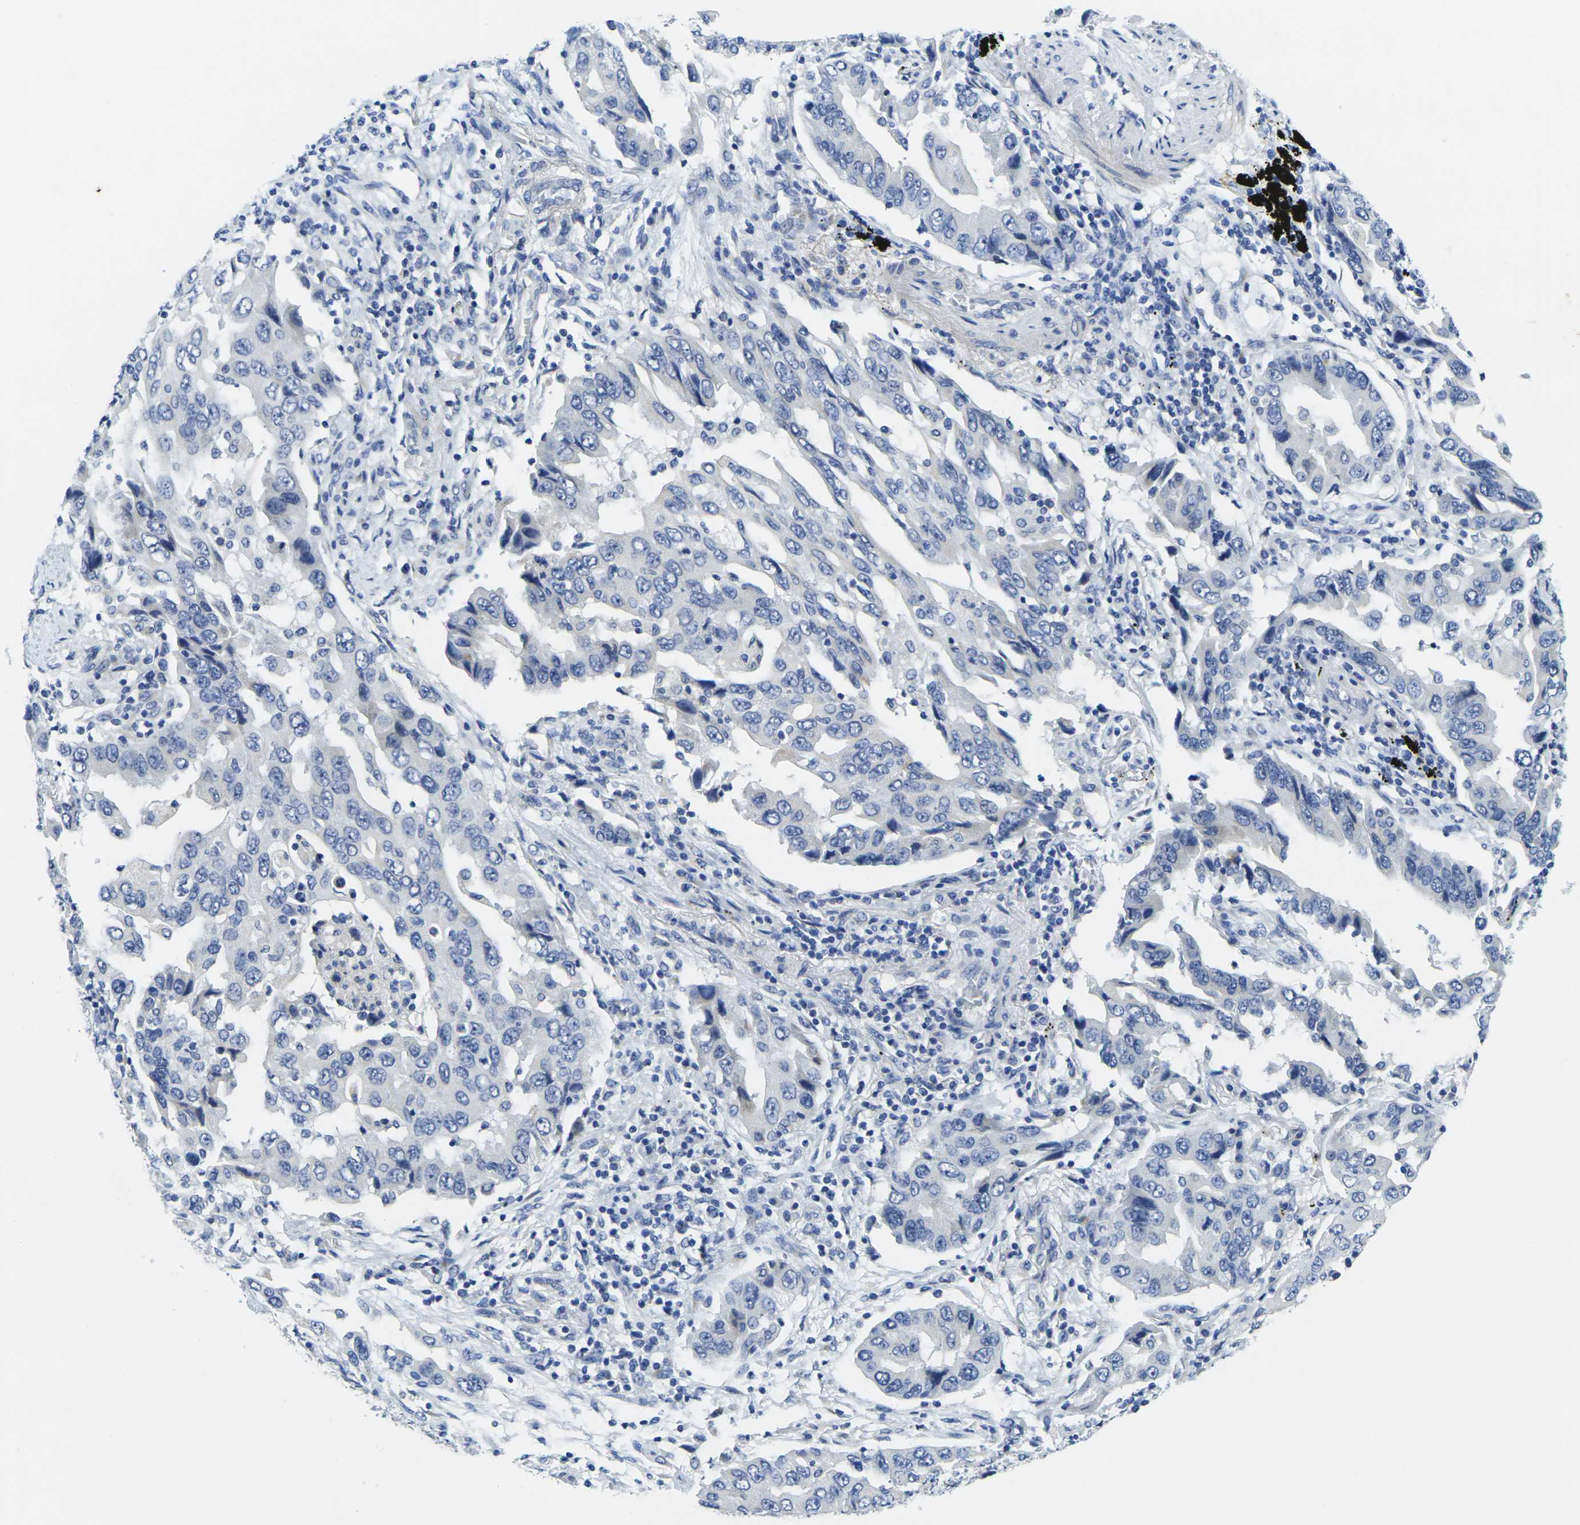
{"staining": {"intensity": "negative", "quantity": "none", "location": "none"}, "tissue": "lung cancer", "cell_type": "Tumor cells", "image_type": "cancer", "snomed": [{"axis": "morphology", "description": "Adenocarcinoma, NOS"}, {"axis": "topography", "description": "Lung"}], "caption": "IHC photomicrograph of neoplastic tissue: lung cancer stained with DAB exhibits no significant protein staining in tumor cells.", "gene": "CRK", "patient": {"sex": "female", "age": 65}}